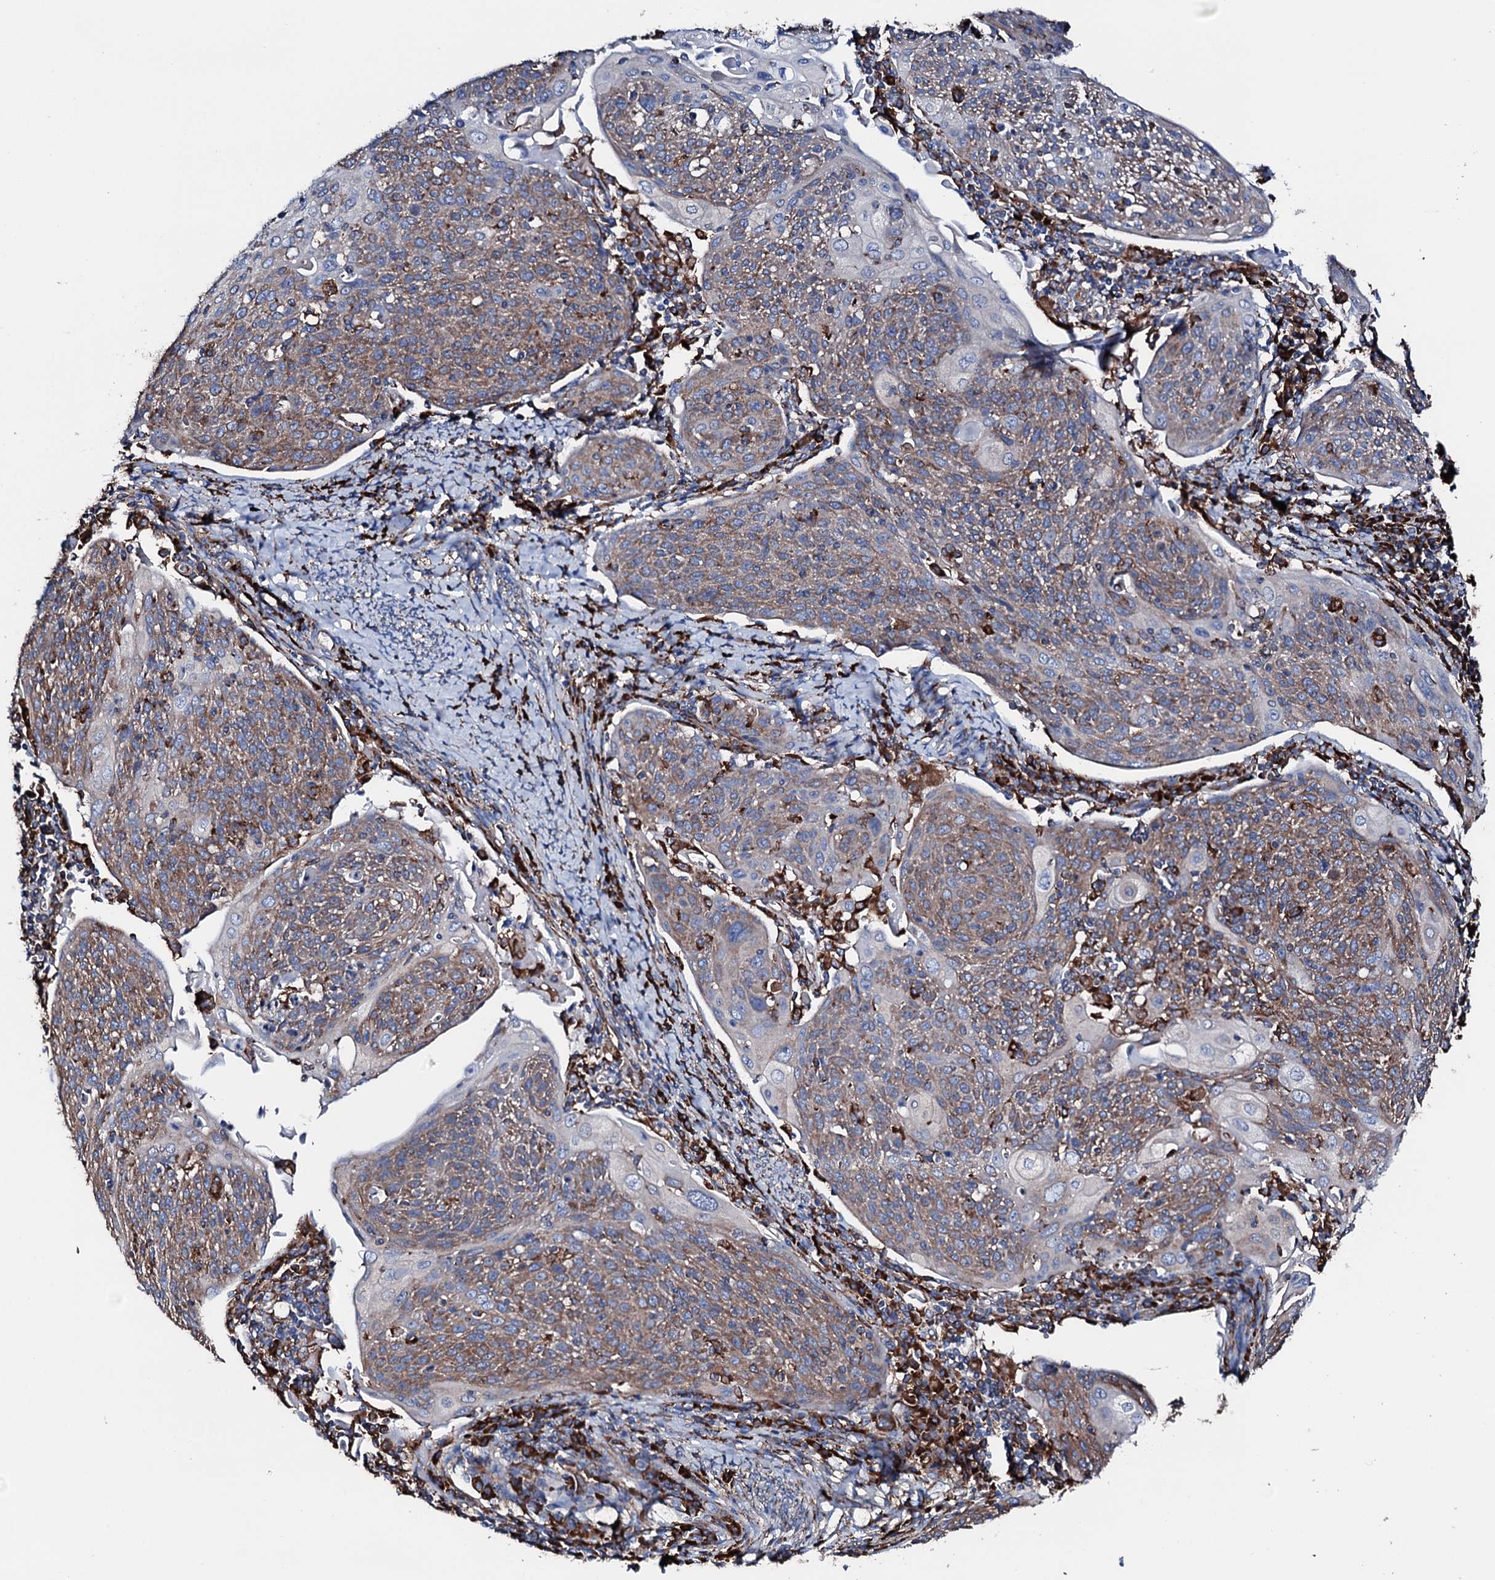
{"staining": {"intensity": "moderate", "quantity": ">75%", "location": "cytoplasmic/membranous"}, "tissue": "cervical cancer", "cell_type": "Tumor cells", "image_type": "cancer", "snomed": [{"axis": "morphology", "description": "Squamous cell carcinoma, NOS"}, {"axis": "topography", "description": "Cervix"}], "caption": "About >75% of tumor cells in human cervical cancer reveal moderate cytoplasmic/membranous protein positivity as visualized by brown immunohistochemical staining.", "gene": "AMDHD1", "patient": {"sex": "female", "age": 67}}